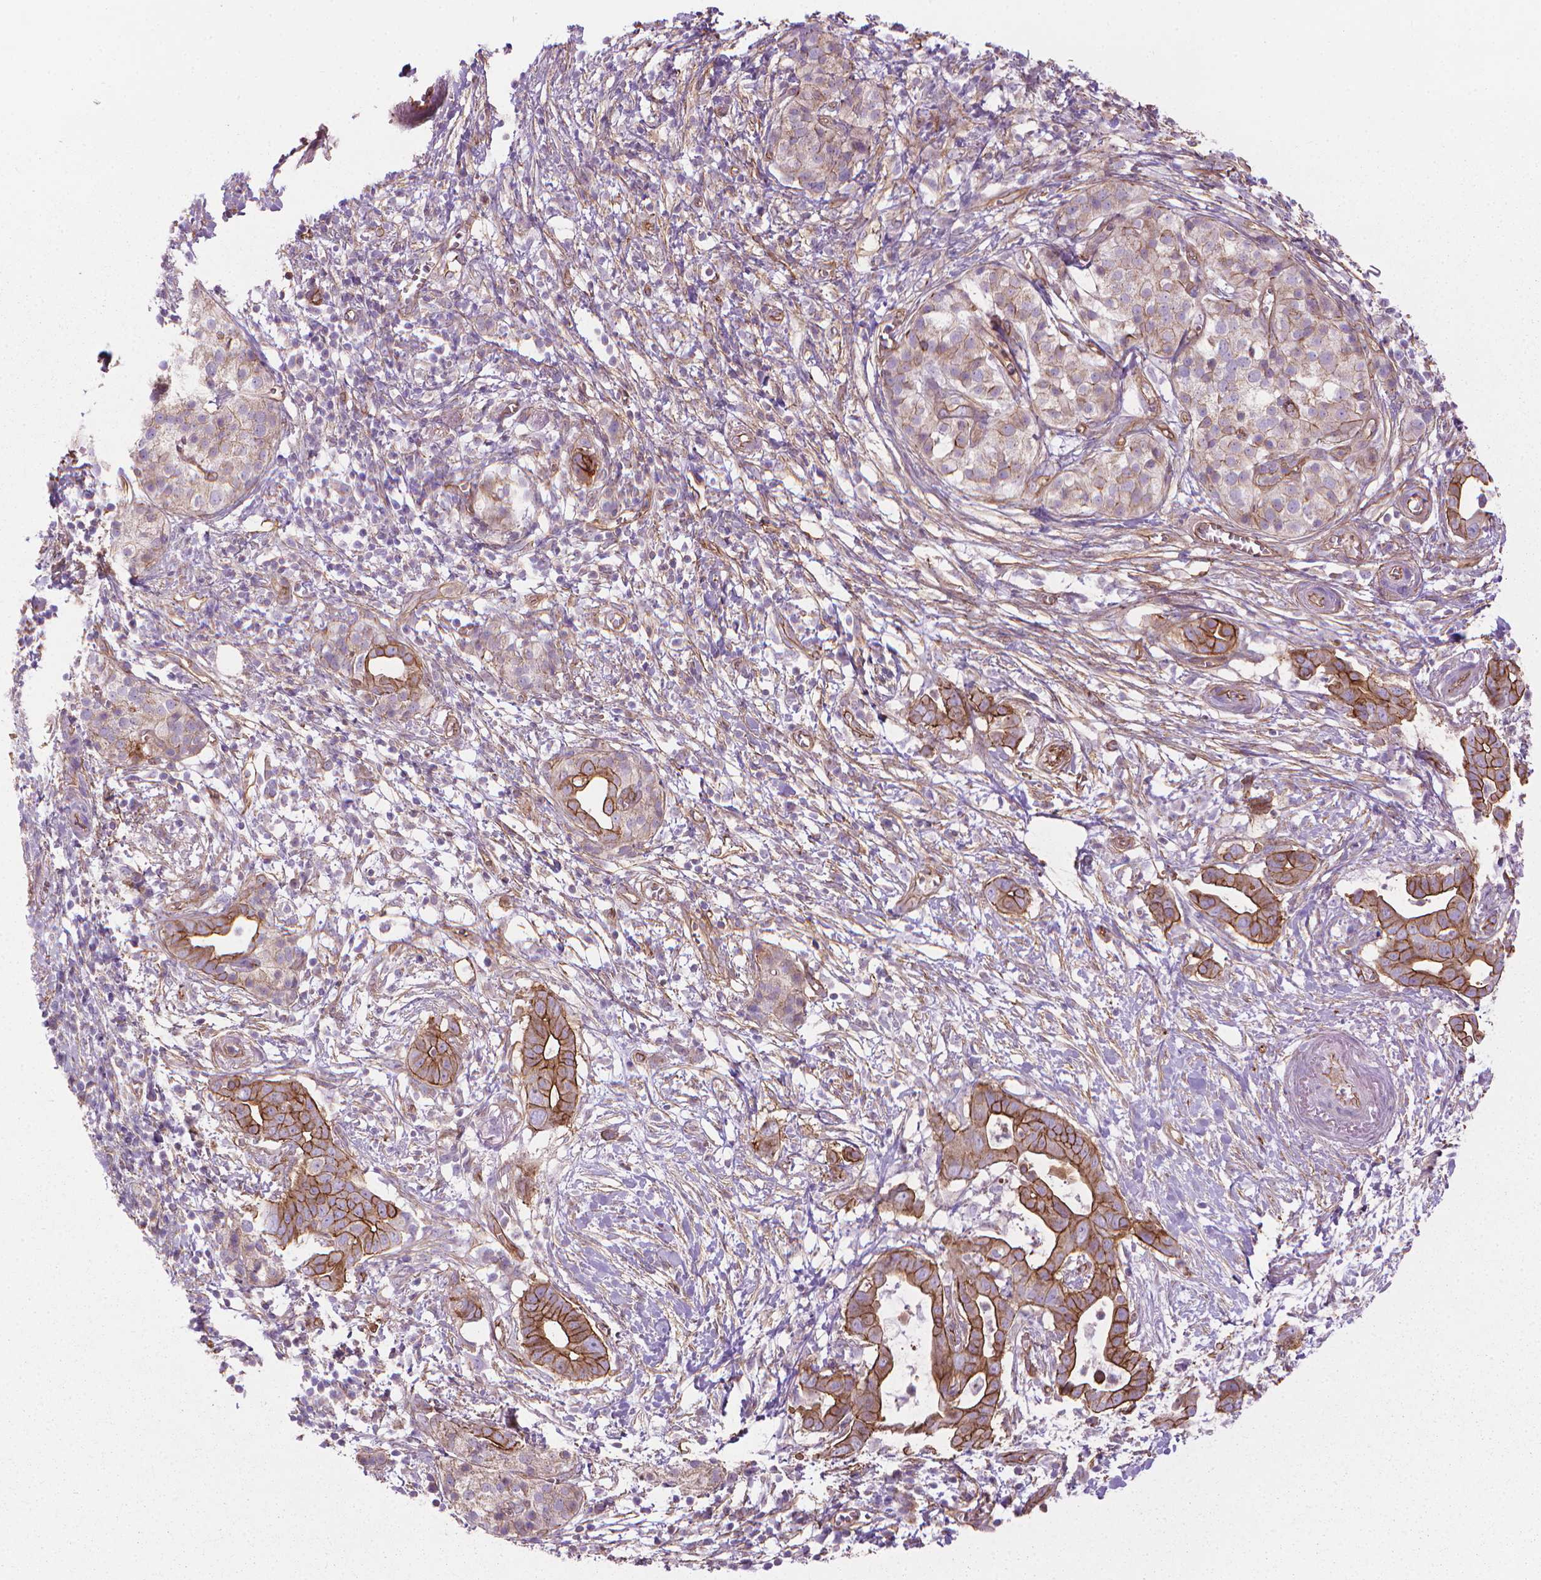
{"staining": {"intensity": "strong", "quantity": ">75%", "location": "cytoplasmic/membranous"}, "tissue": "pancreatic cancer", "cell_type": "Tumor cells", "image_type": "cancer", "snomed": [{"axis": "morphology", "description": "Adenocarcinoma, NOS"}, {"axis": "topography", "description": "Pancreas"}], "caption": "Tumor cells exhibit high levels of strong cytoplasmic/membranous positivity in approximately >75% of cells in pancreatic adenocarcinoma.", "gene": "TENT5A", "patient": {"sex": "male", "age": 61}}